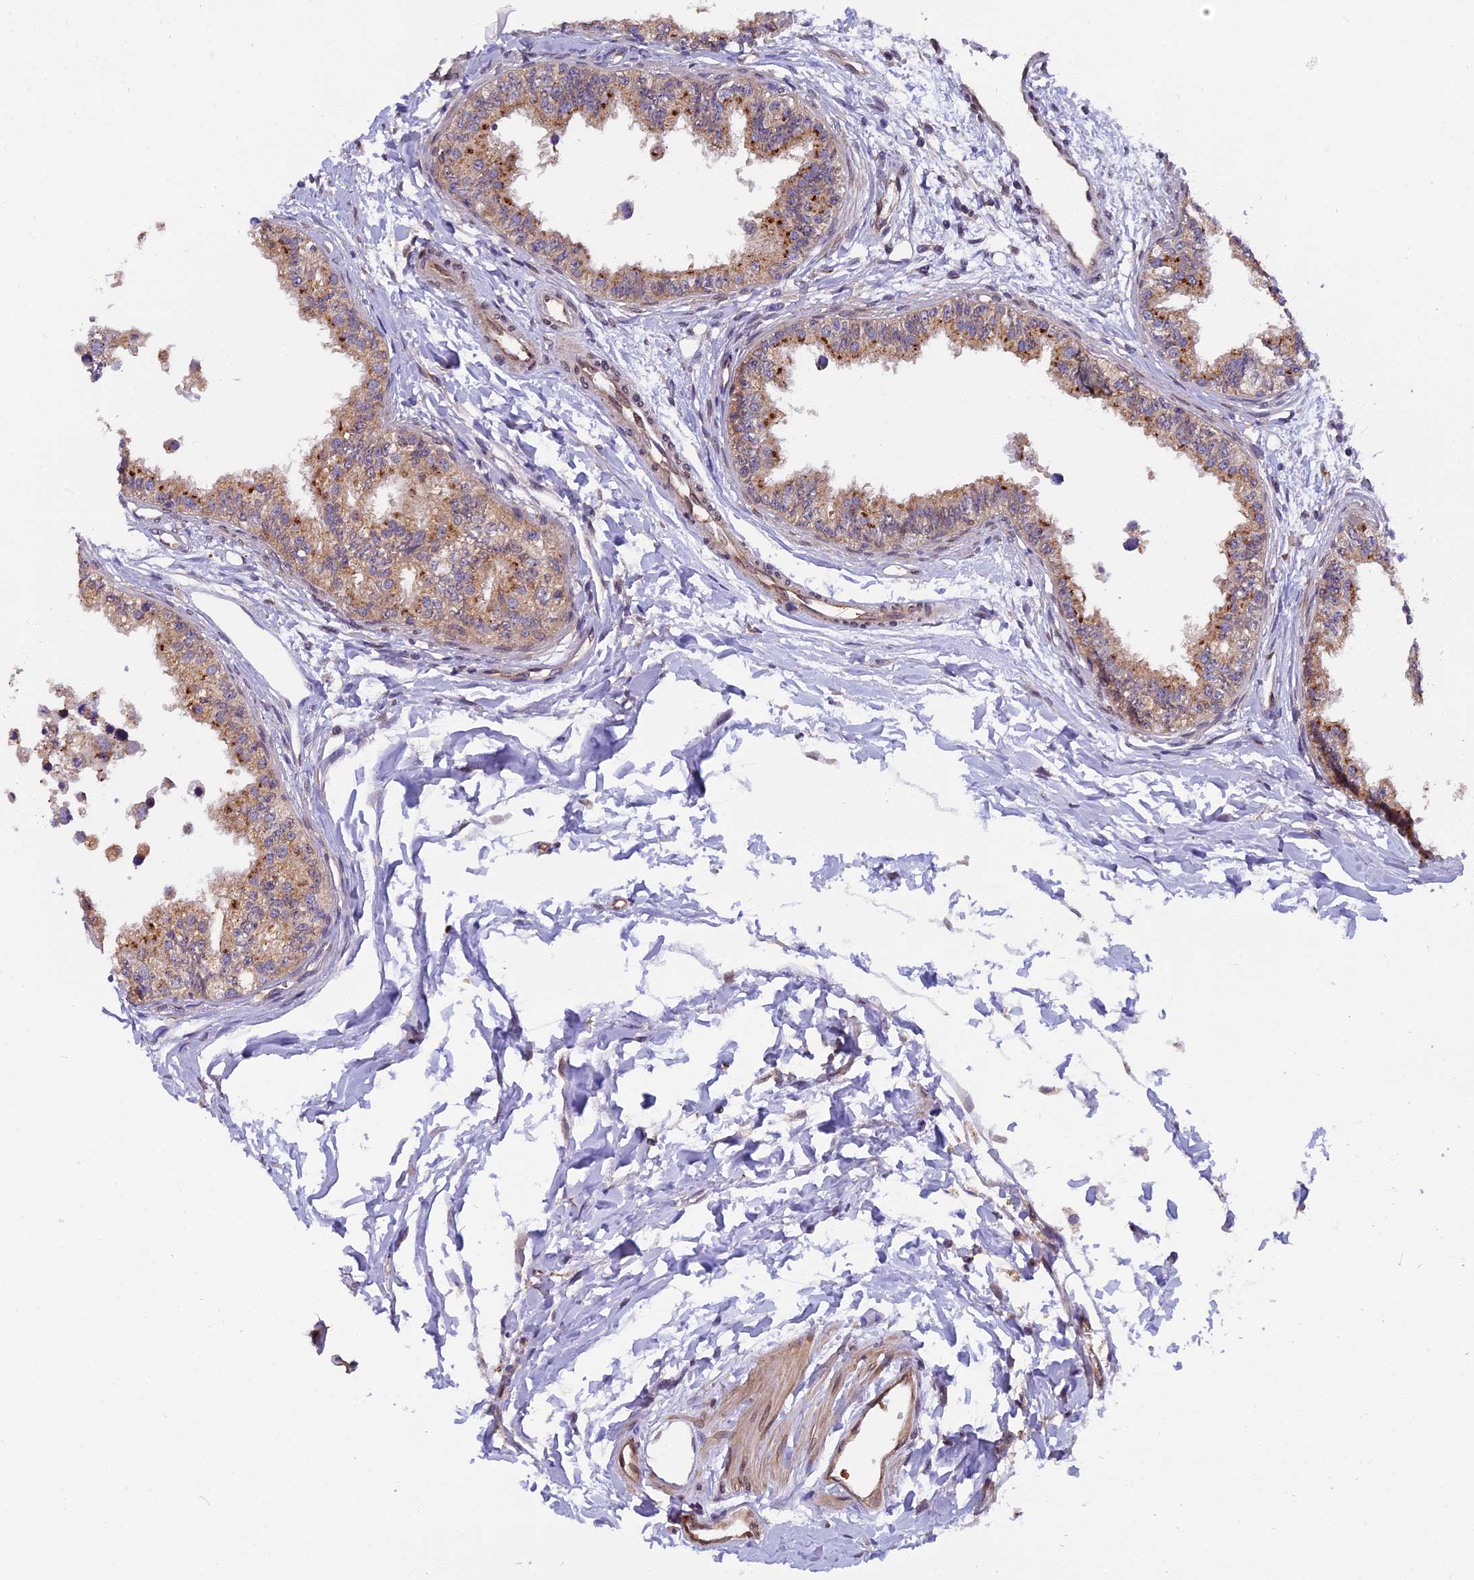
{"staining": {"intensity": "moderate", "quantity": ">75%", "location": "cytoplasmic/membranous"}, "tissue": "epididymis", "cell_type": "Glandular cells", "image_type": "normal", "snomed": [{"axis": "morphology", "description": "Normal tissue, NOS"}, {"axis": "morphology", "description": "Adenocarcinoma, metastatic, NOS"}, {"axis": "topography", "description": "Testis"}, {"axis": "topography", "description": "Epididymis"}], "caption": "Human epididymis stained with a protein marker reveals moderate staining in glandular cells.", "gene": "CHMP2A", "patient": {"sex": "male", "age": 26}}